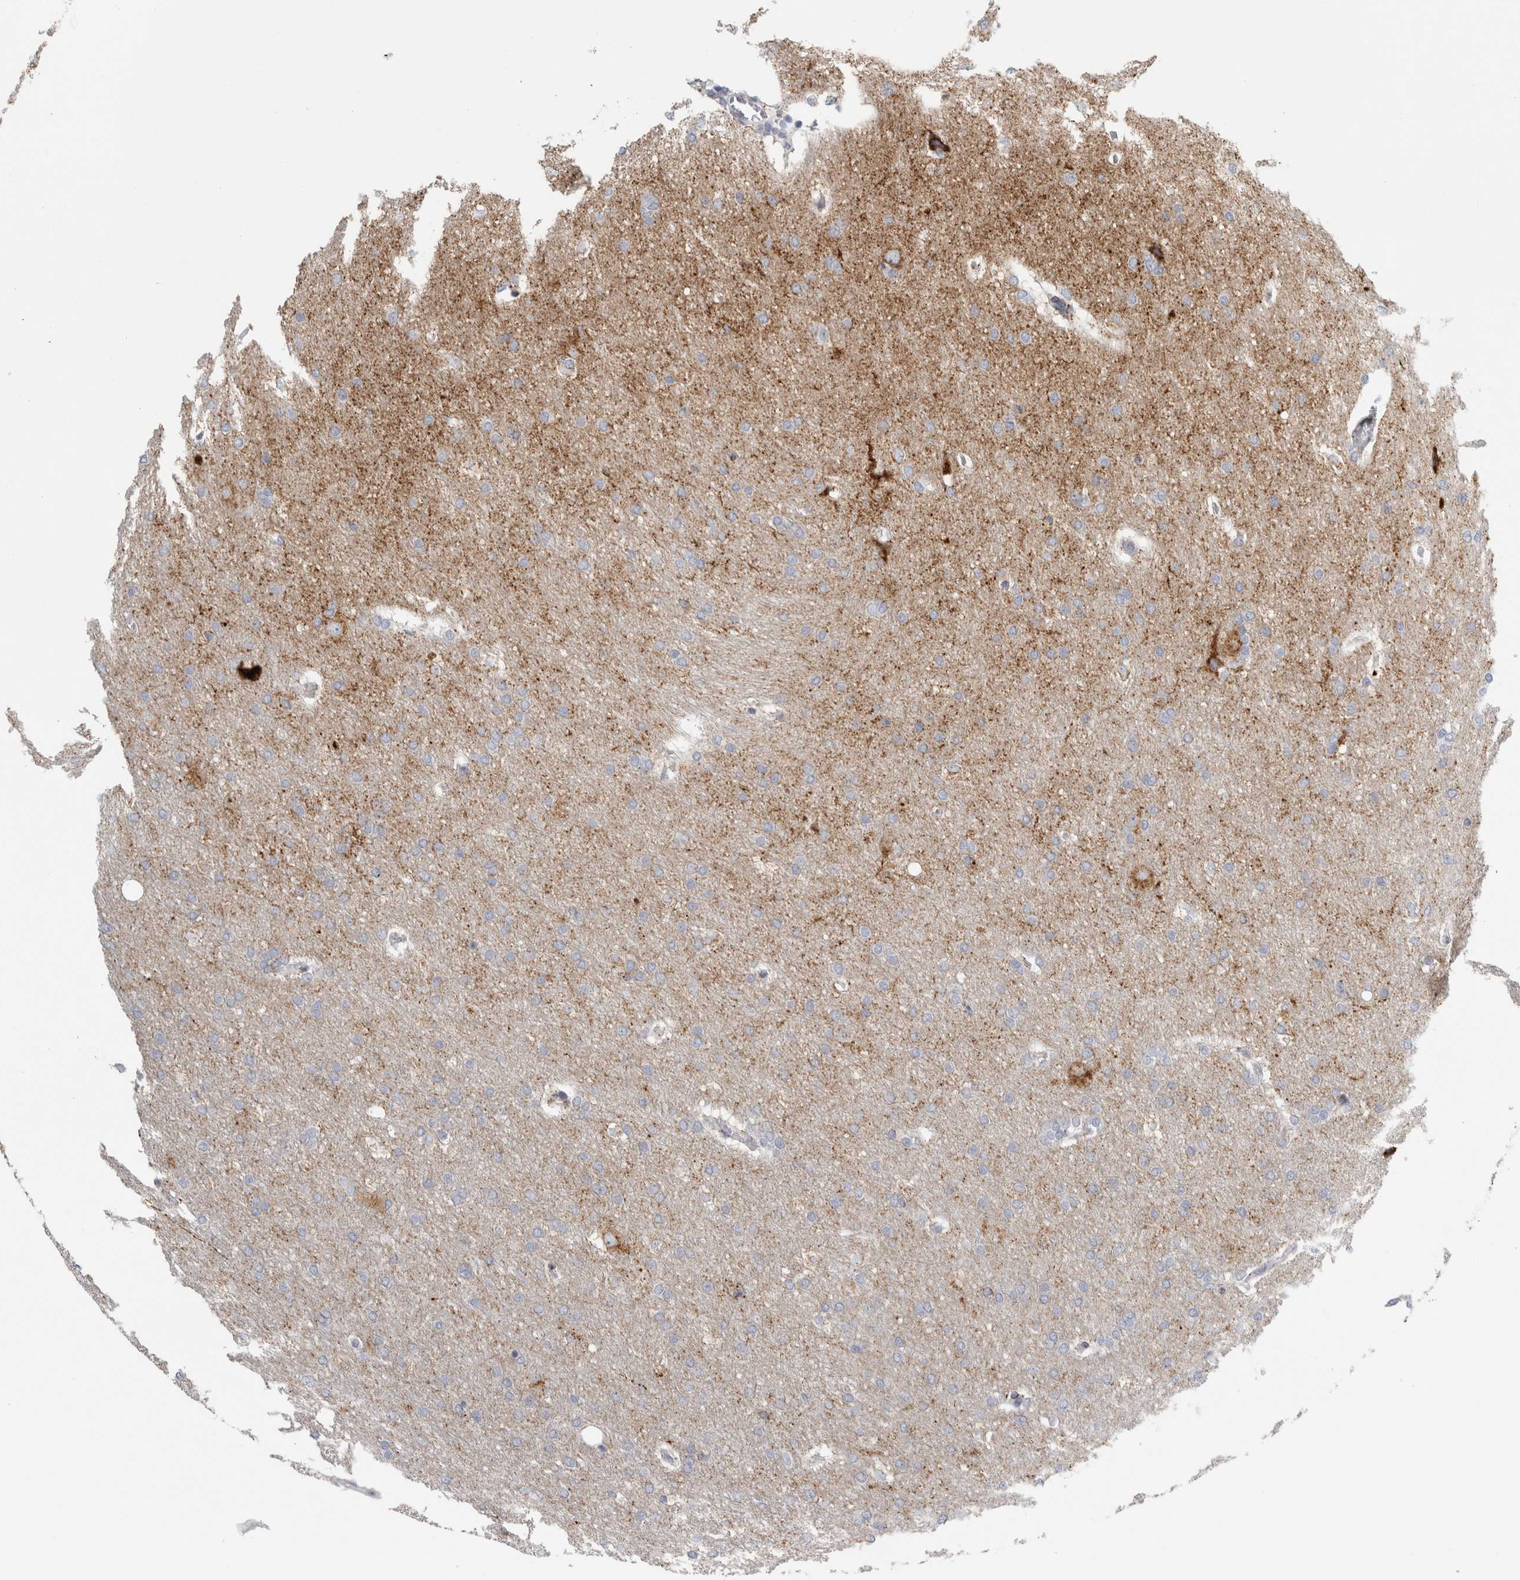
{"staining": {"intensity": "negative", "quantity": "none", "location": "none"}, "tissue": "glioma", "cell_type": "Tumor cells", "image_type": "cancer", "snomed": [{"axis": "morphology", "description": "Glioma, malignant, Low grade"}, {"axis": "topography", "description": "Brain"}], "caption": "The photomicrograph shows no significant expression in tumor cells of malignant glioma (low-grade). The staining was performed using DAB to visualize the protein expression in brown, while the nuclei were stained in blue with hematoxylin (Magnification: 20x).", "gene": "CPE", "patient": {"sex": "female", "age": 37}}